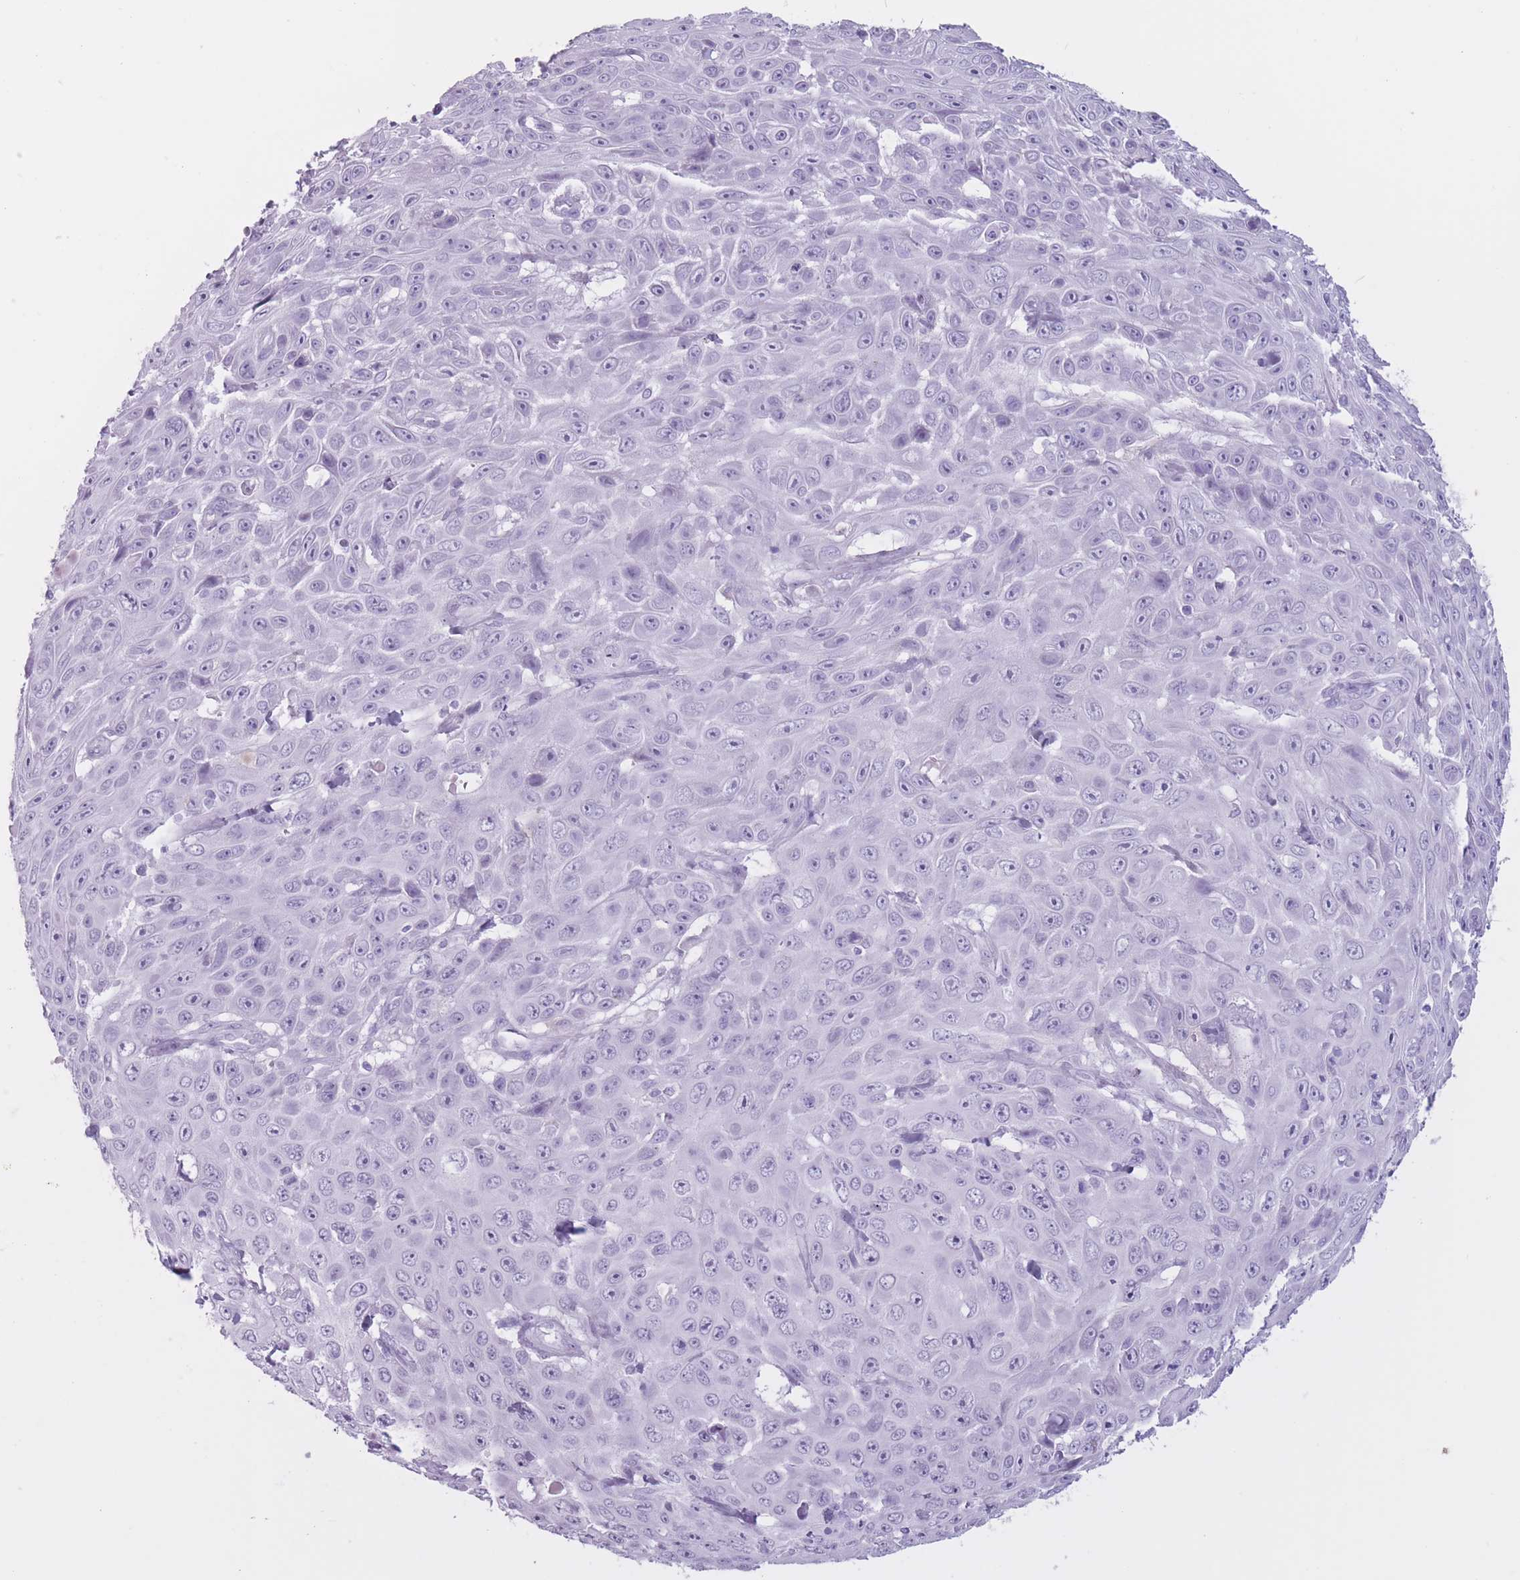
{"staining": {"intensity": "negative", "quantity": "none", "location": "none"}, "tissue": "skin cancer", "cell_type": "Tumor cells", "image_type": "cancer", "snomed": [{"axis": "morphology", "description": "Squamous cell carcinoma, NOS"}, {"axis": "topography", "description": "Skin"}], "caption": "Protein analysis of skin cancer exhibits no significant positivity in tumor cells.", "gene": "PNMA3", "patient": {"sex": "male", "age": 82}}